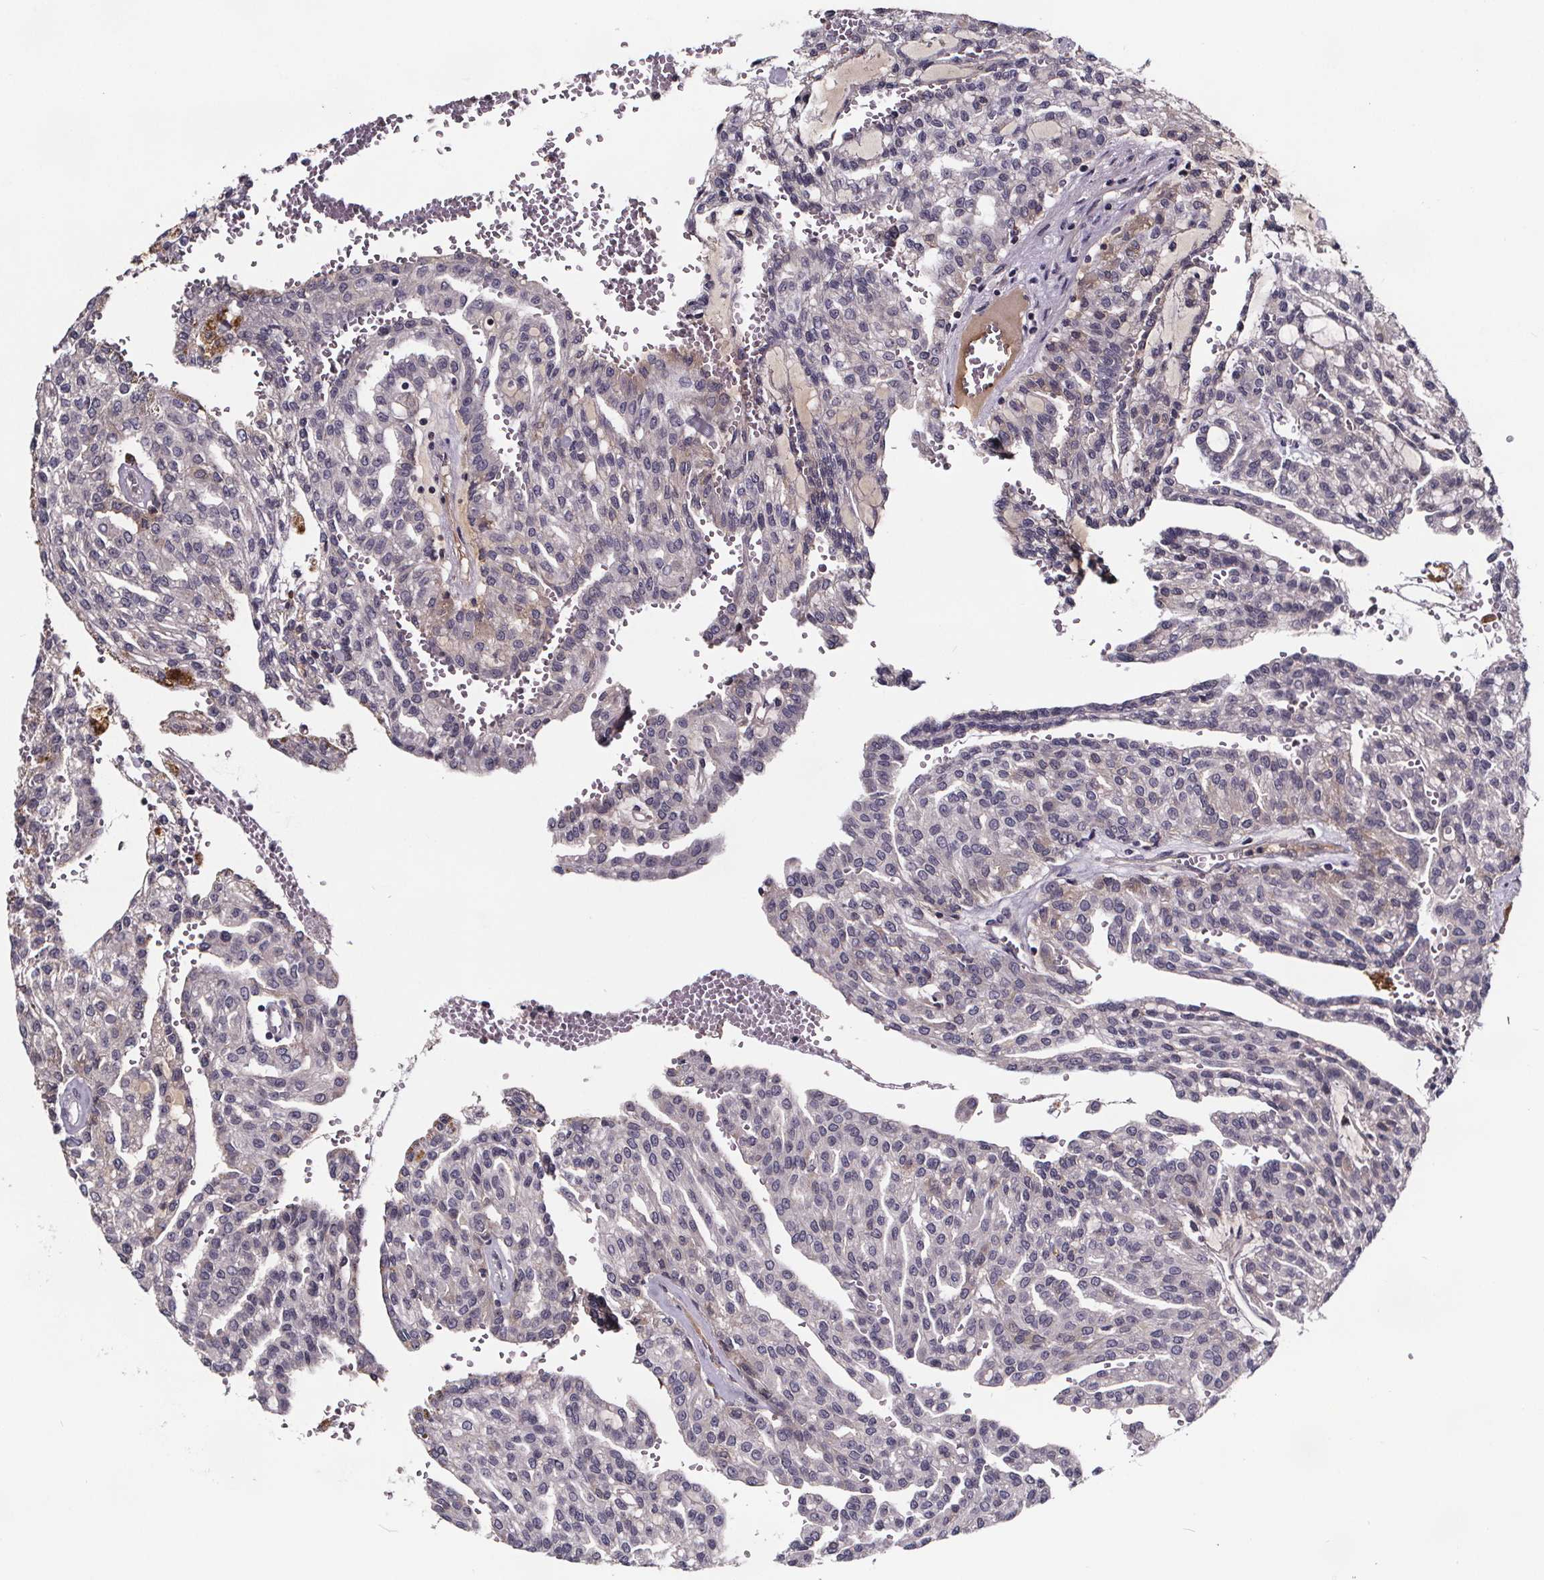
{"staining": {"intensity": "negative", "quantity": "none", "location": "none"}, "tissue": "renal cancer", "cell_type": "Tumor cells", "image_type": "cancer", "snomed": [{"axis": "morphology", "description": "Adenocarcinoma, NOS"}, {"axis": "topography", "description": "Kidney"}], "caption": "DAB (3,3'-diaminobenzidine) immunohistochemical staining of human renal cancer reveals no significant positivity in tumor cells.", "gene": "NPHP4", "patient": {"sex": "male", "age": 63}}